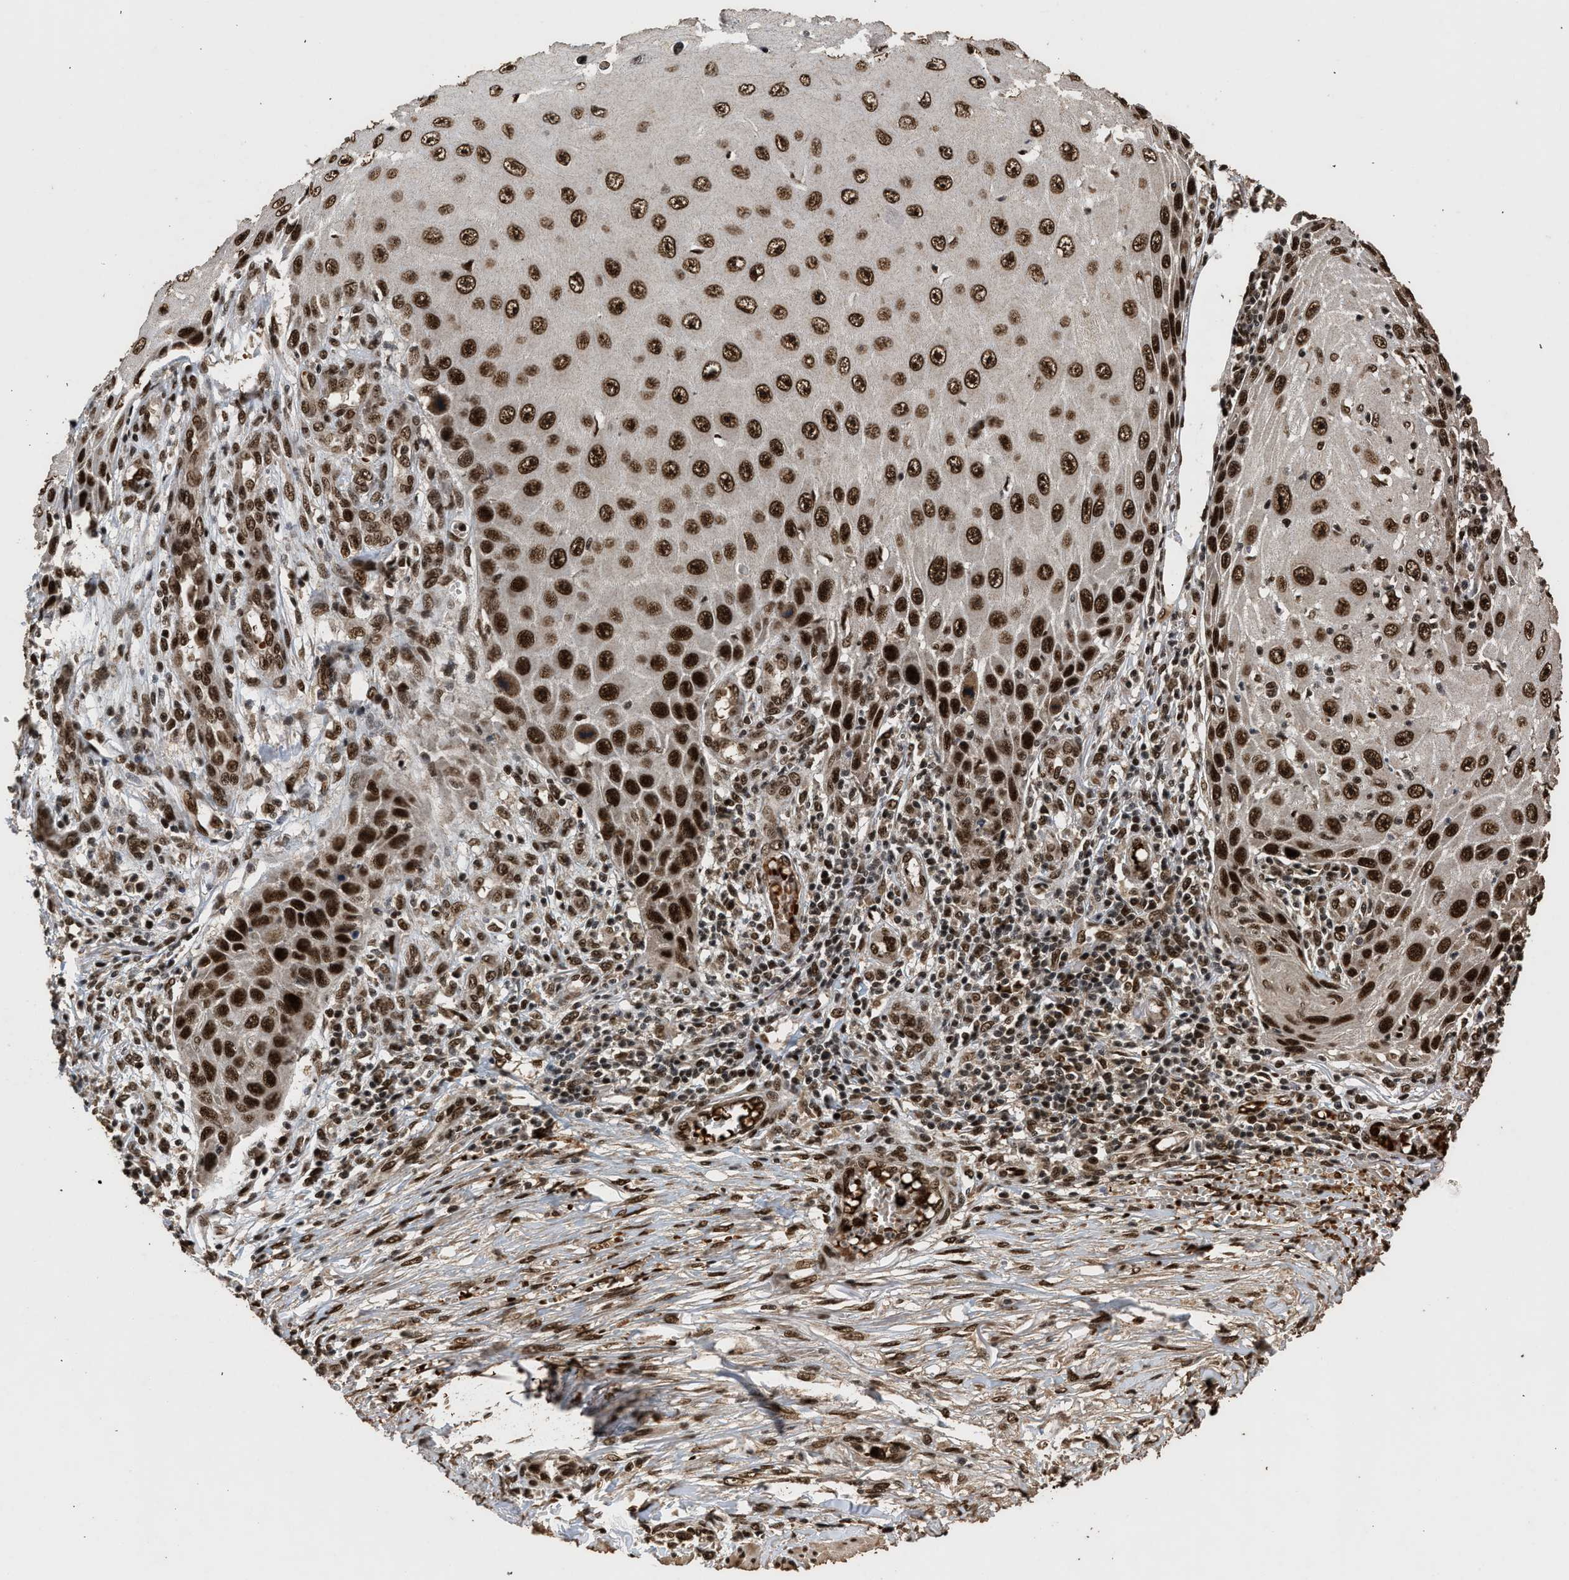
{"staining": {"intensity": "strong", "quantity": ">75%", "location": "nuclear"}, "tissue": "skin cancer", "cell_type": "Tumor cells", "image_type": "cancer", "snomed": [{"axis": "morphology", "description": "Squamous cell carcinoma, NOS"}, {"axis": "topography", "description": "Skin"}], "caption": "Immunohistochemistry (IHC) histopathology image of neoplastic tissue: human squamous cell carcinoma (skin) stained using immunohistochemistry exhibits high levels of strong protein expression localized specifically in the nuclear of tumor cells, appearing as a nuclear brown color.", "gene": "PPP4R3B", "patient": {"sex": "female", "age": 73}}